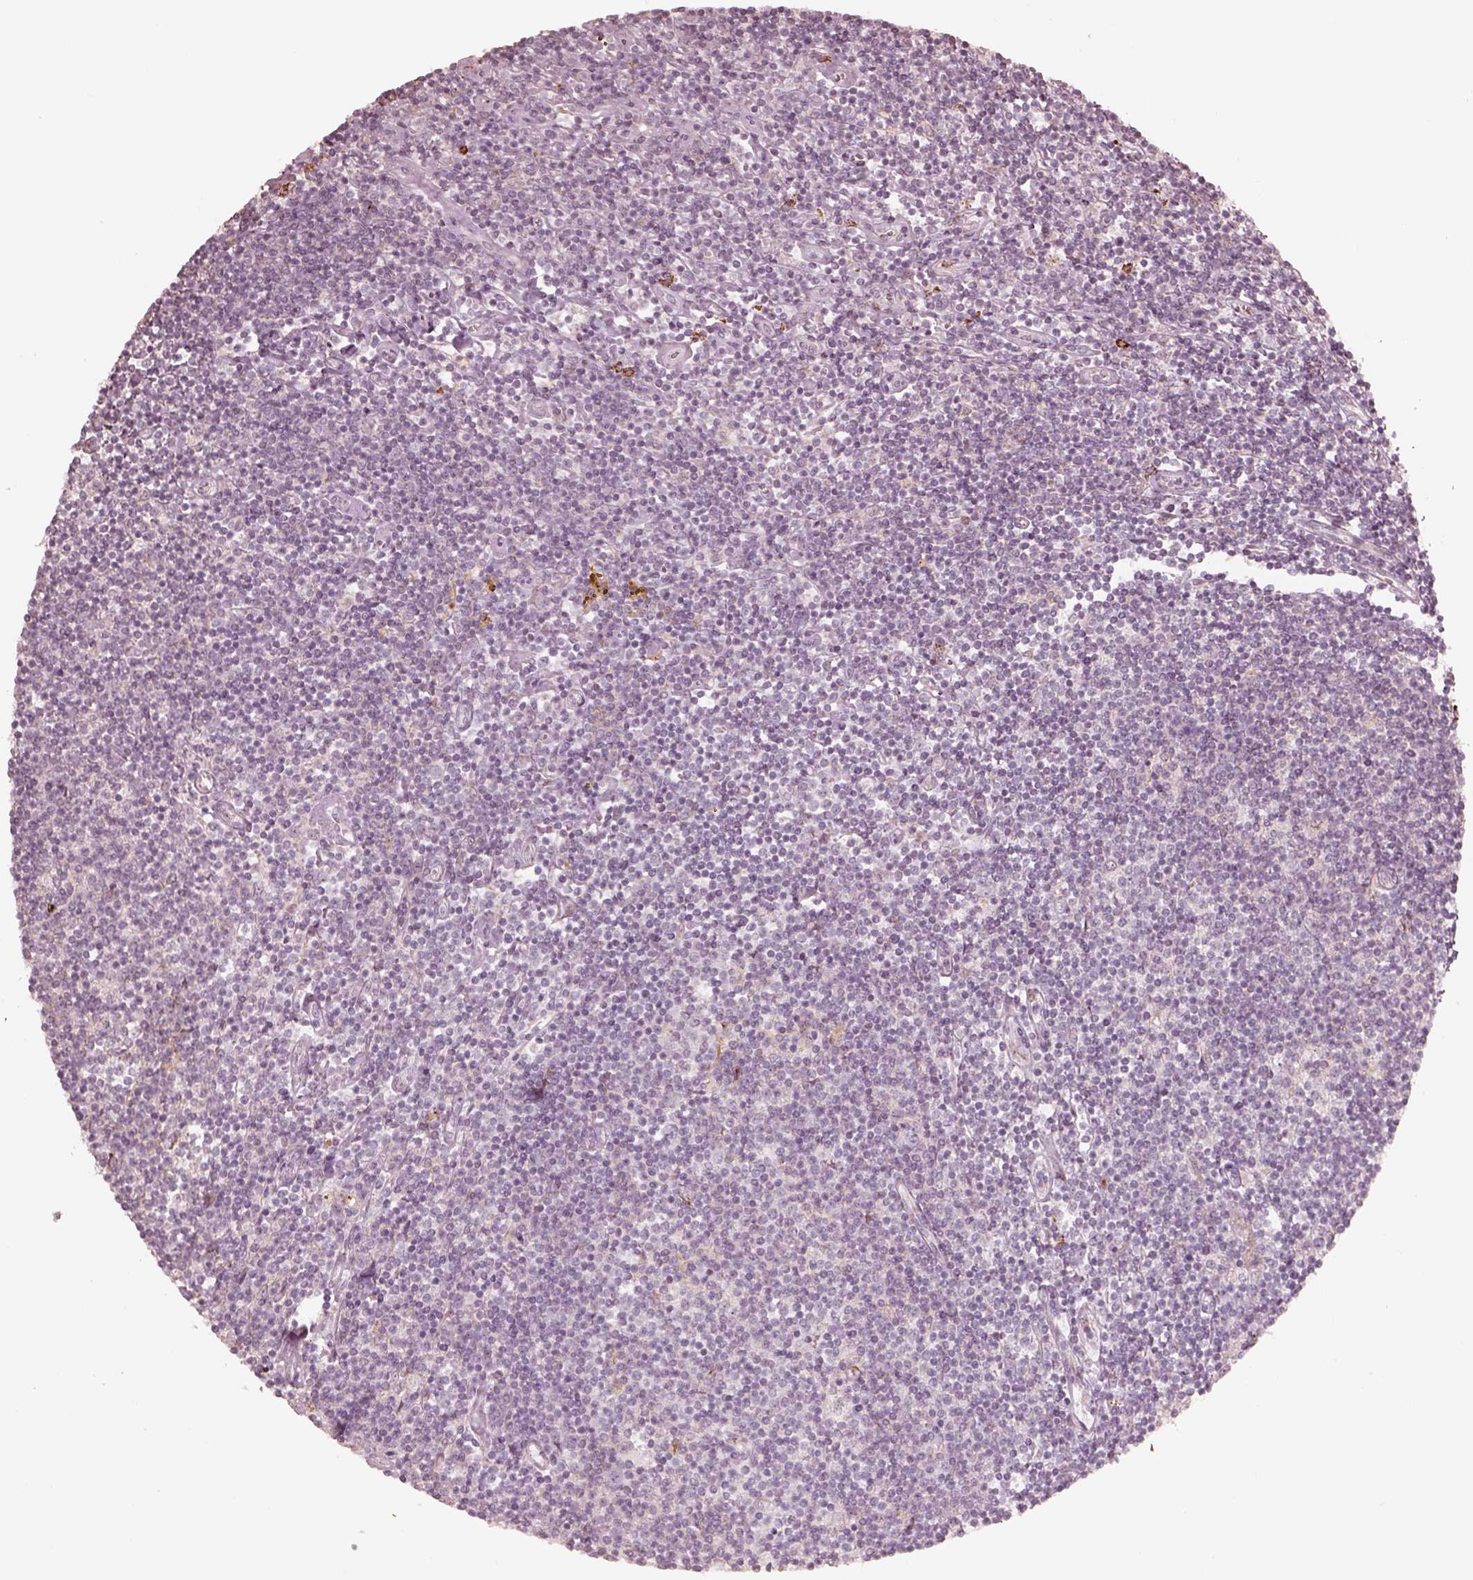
{"staining": {"intensity": "negative", "quantity": "none", "location": "none"}, "tissue": "lymphoma", "cell_type": "Tumor cells", "image_type": "cancer", "snomed": [{"axis": "morphology", "description": "Hodgkin's disease, NOS"}, {"axis": "topography", "description": "Lymph node"}], "caption": "DAB immunohistochemical staining of Hodgkin's disease displays no significant staining in tumor cells.", "gene": "ABCA7", "patient": {"sex": "male", "age": 40}}